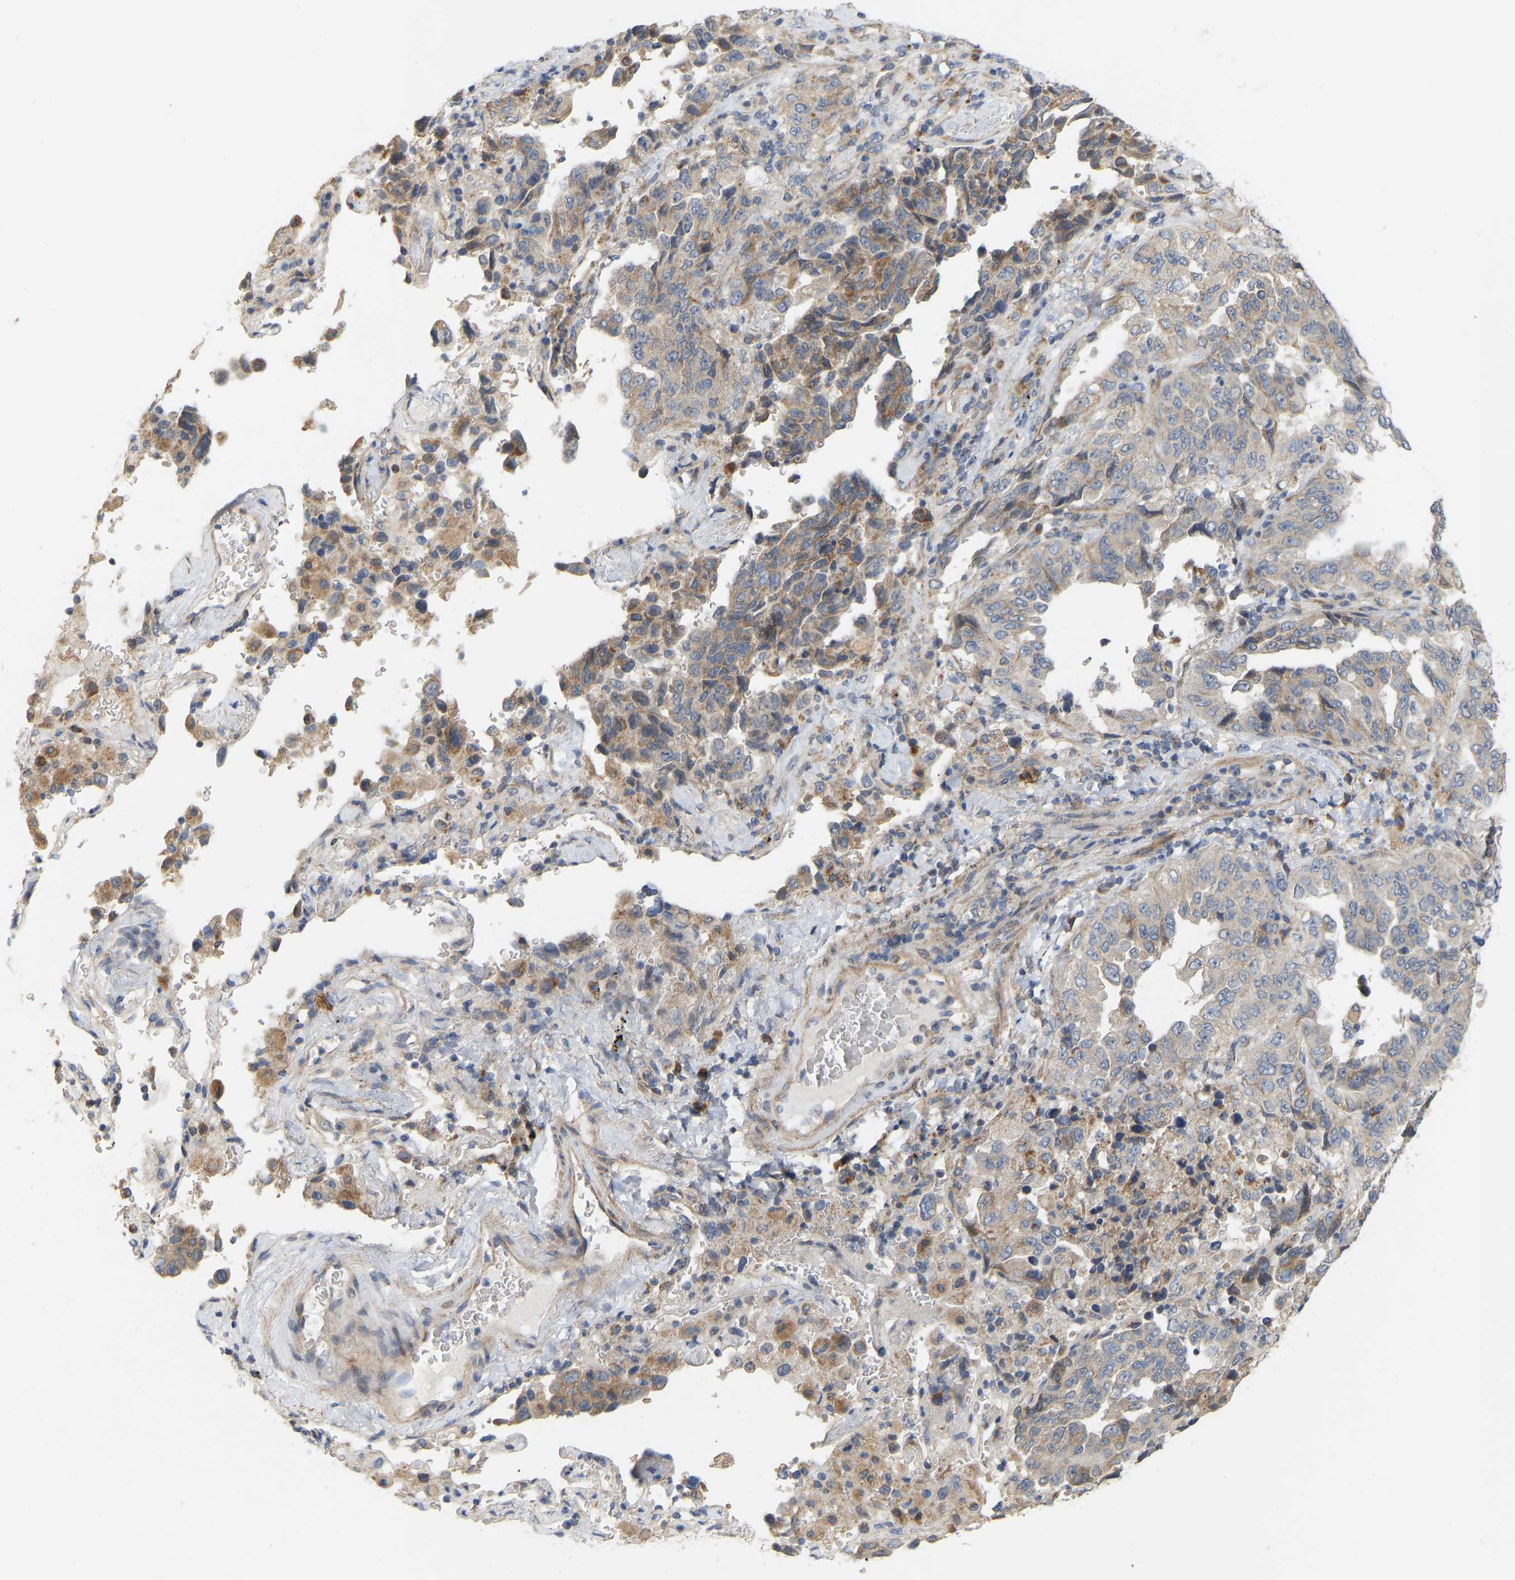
{"staining": {"intensity": "moderate", "quantity": "25%-75%", "location": "cytoplasmic/membranous"}, "tissue": "lung cancer", "cell_type": "Tumor cells", "image_type": "cancer", "snomed": [{"axis": "morphology", "description": "Adenocarcinoma, NOS"}, {"axis": "topography", "description": "Lung"}], "caption": "There is medium levels of moderate cytoplasmic/membranous staining in tumor cells of lung cancer (adenocarcinoma), as demonstrated by immunohistochemical staining (brown color).", "gene": "HACD2", "patient": {"sex": "female", "age": 51}}